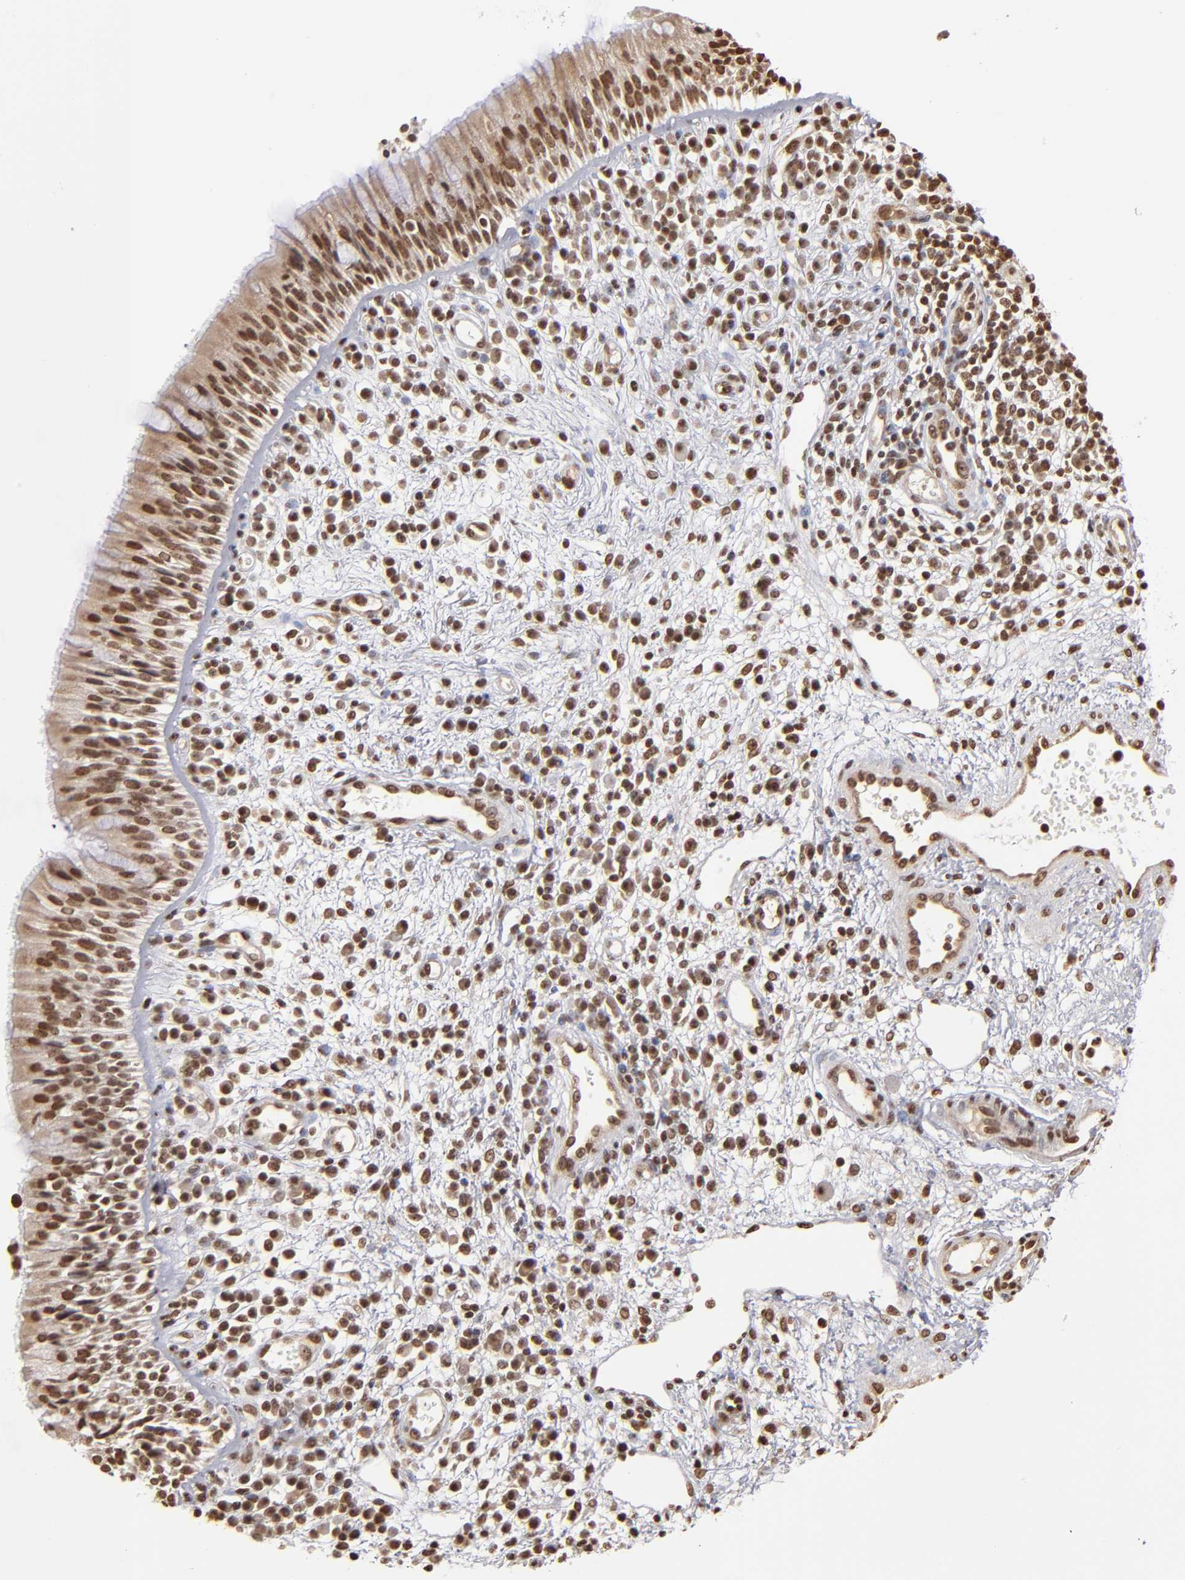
{"staining": {"intensity": "moderate", "quantity": ">75%", "location": "nuclear"}, "tissue": "nasopharynx", "cell_type": "Respiratory epithelial cells", "image_type": "normal", "snomed": [{"axis": "morphology", "description": "Normal tissue, NOS"}, {"axis": "morphology", "description": "Inflammation, NOS"}, {"axis": "morphology", "description": "Malignant melanoma, Metastatic site"}, {"axis": "topography", "description": "Nasopharynx"}], "caption": "Approximately >75% of respiratory epithelial cells in benign nasopharynx reveal moderate nuclear protein expression as visualized by brown immunohistochemical staining.", "gene": "ABL2", "patient": {"sex": "female", "age": 55}}